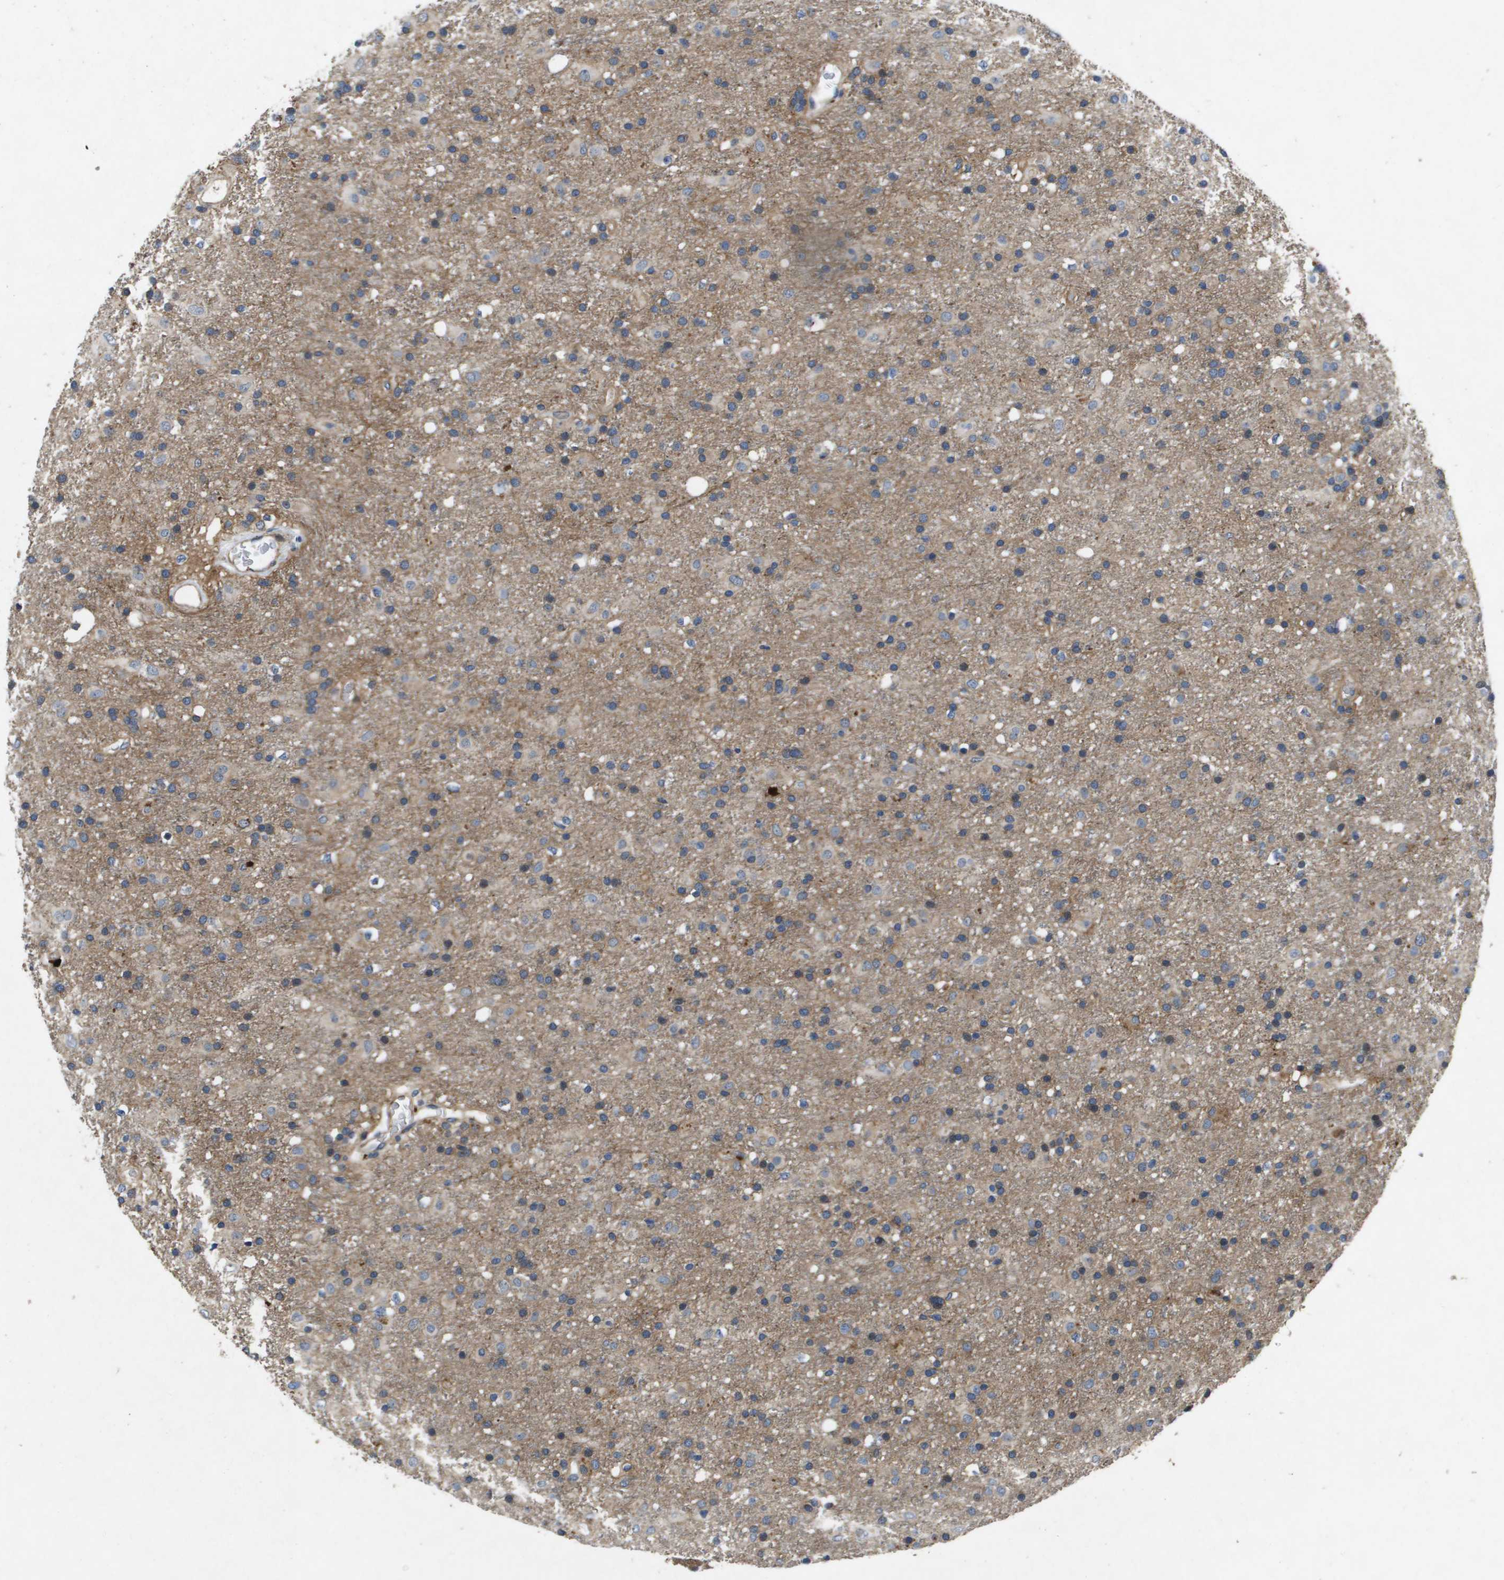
{"staining": {"intensity": "weak", "quantity": "25%-75%", "location": "cytoplasmic/membranous"}, "tissue": "glioma", "cell_type": "Tumor cells", "image_type": "cancer", "snomed": [{"axis": "morphology", "description": "Glioma, malignant, Low grade"}, {"axis": "topography", "description": "Brain"}], "caption": "Brown immunohistochemical staining in human malignant glioma (low-grade) demonstrates weak cytoplasmic/membranous expression in about 25%-75% of tumor cells.", "gene": "ENTPD2", "patient": {"sex": "male", "age": 65}}